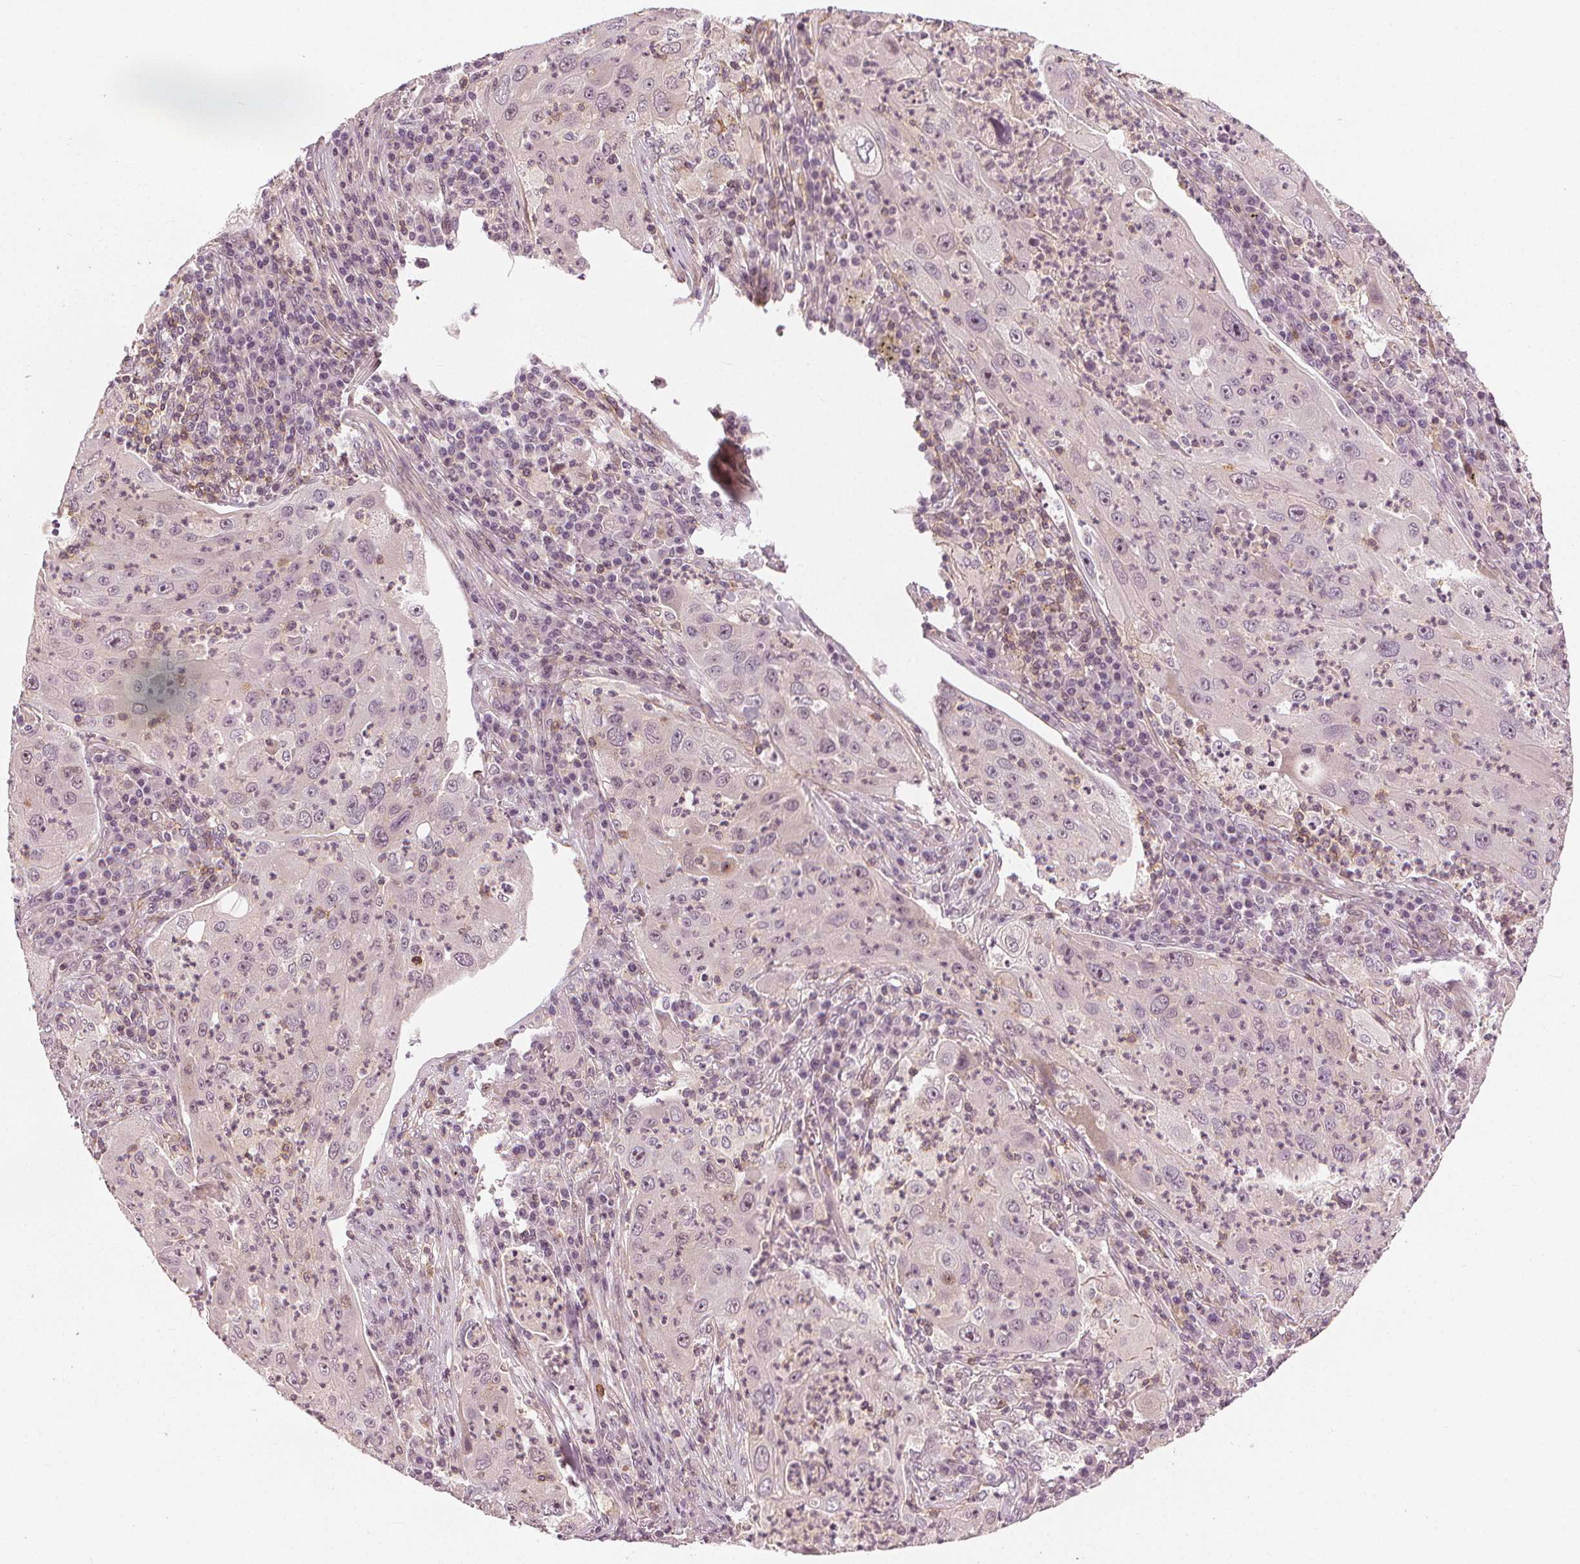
{"staining": {"intensity": "negative", "quantity": "none", "location": "none"}, "tissue": "lung cancer", "cell_type": "Tumor cells", "image_type": "cancer", "snomed": [{"axis": "morphology", "description": "Squamous cell carcinoma, NOS"}, {"axis": "topography", "description": "Lung"}], "caption": "DAB immunohistochemical staining of human lung cancer exhibits no significant positivity in tumor cells.", "gene": "SLC34A1", "patient": {"sex": "female", "age": 59}}